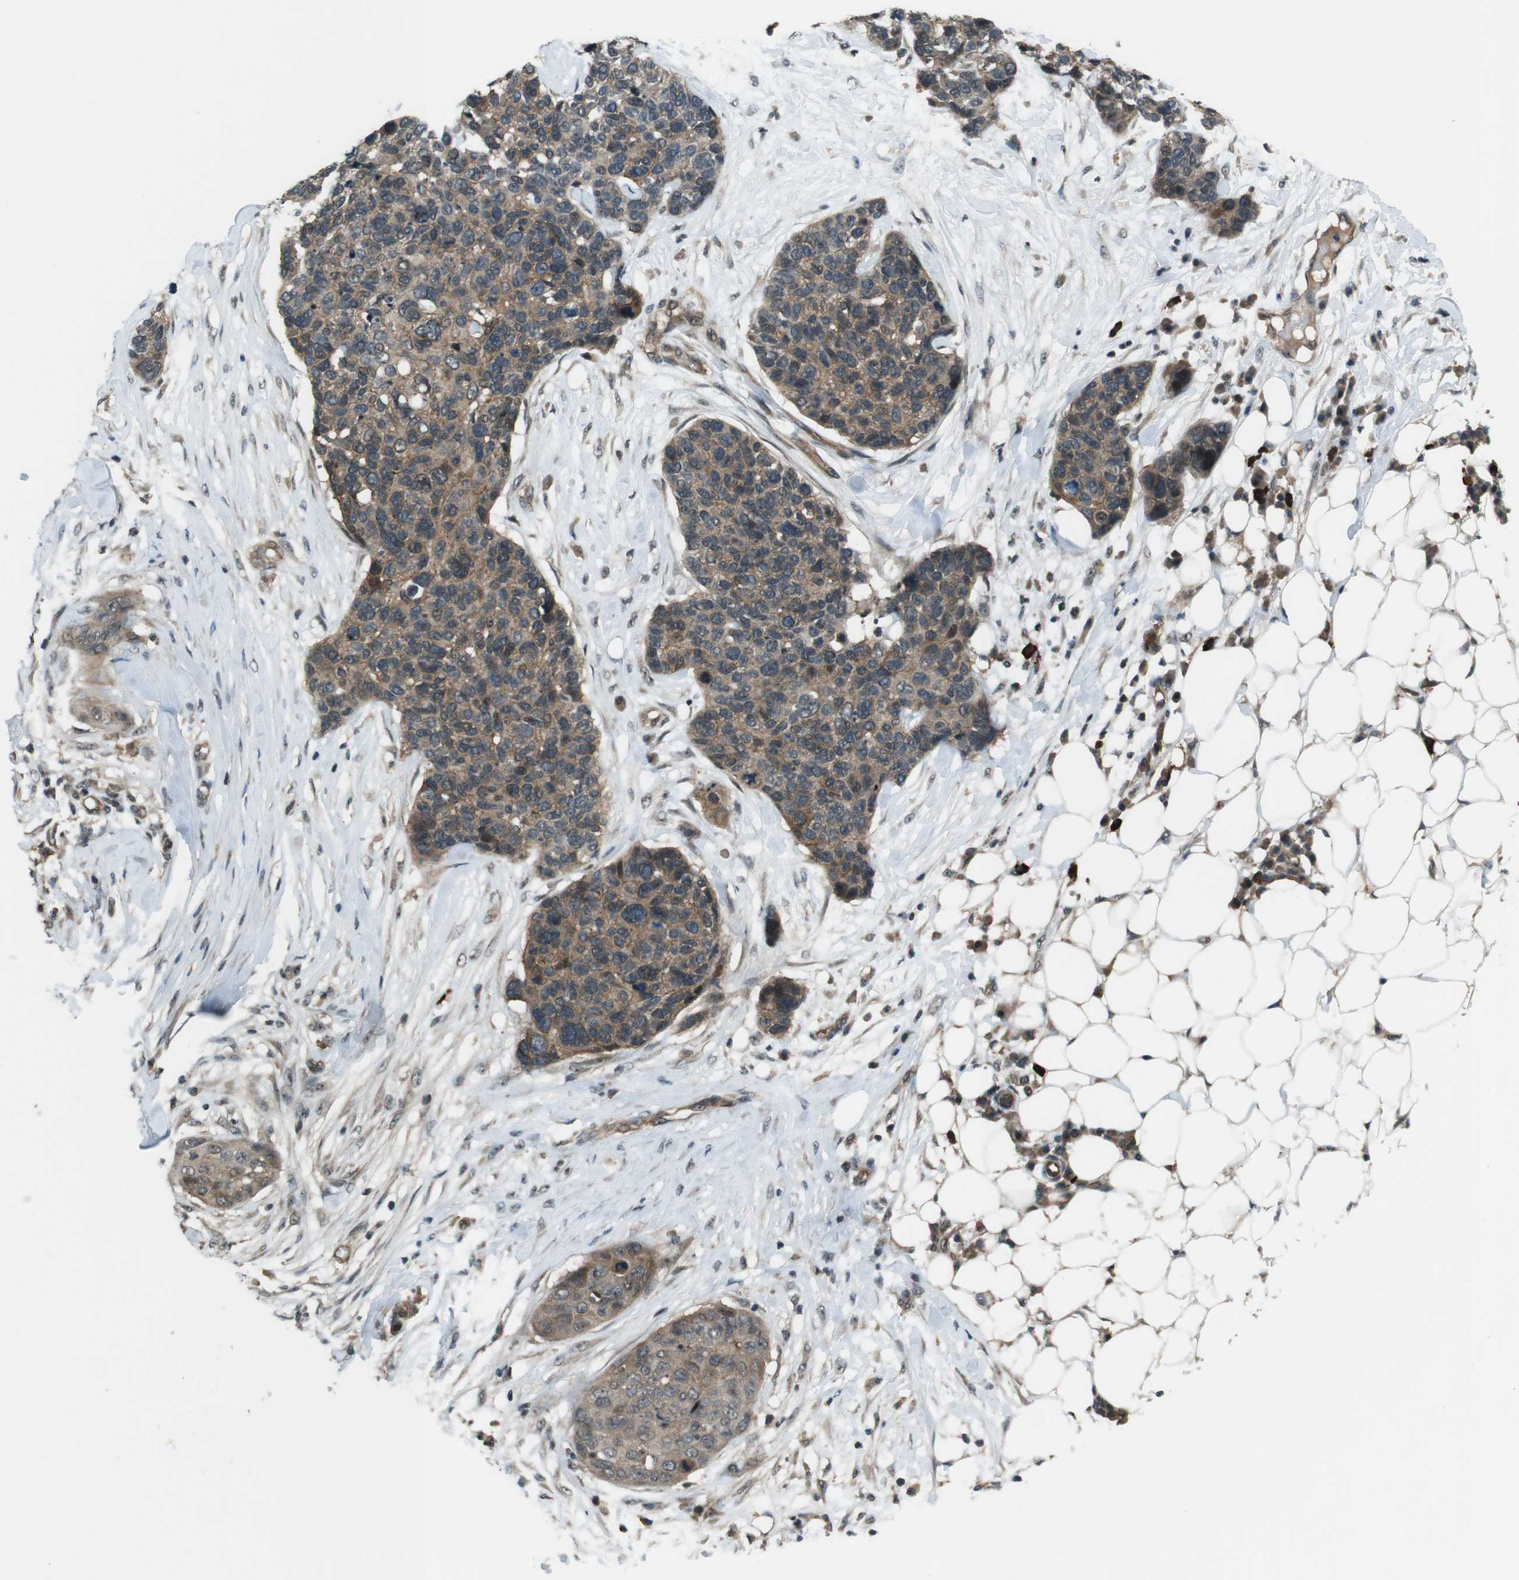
{"staining": {"intensity": "weak", "quantity": ">75%", "location": "cytoplasmic/membranous,nuclear"}, "tissue": "skin cancer", "cell_type": "Tumor cells", "image_type": "cancer", "snomed": [{"axis": "morphology", "description": "Squamous cell carcinoma in situ, NOS"}, {"axis": "morphology", "description": "Squamous cell carcinoma, NOS"}, {"axis": "topography", "description": "Skin"}], "caption": "Immunohistochemistry (IHC) image of human skin squamous cell carcinoma stained for a protein (brown), which demonstrates low levels of weak cytoplasmic/membranous and nuclear staining in approximately >75% of tumor cells.", "gene": "TIAM2", "patient": {"sex": "male", "age": 93}}